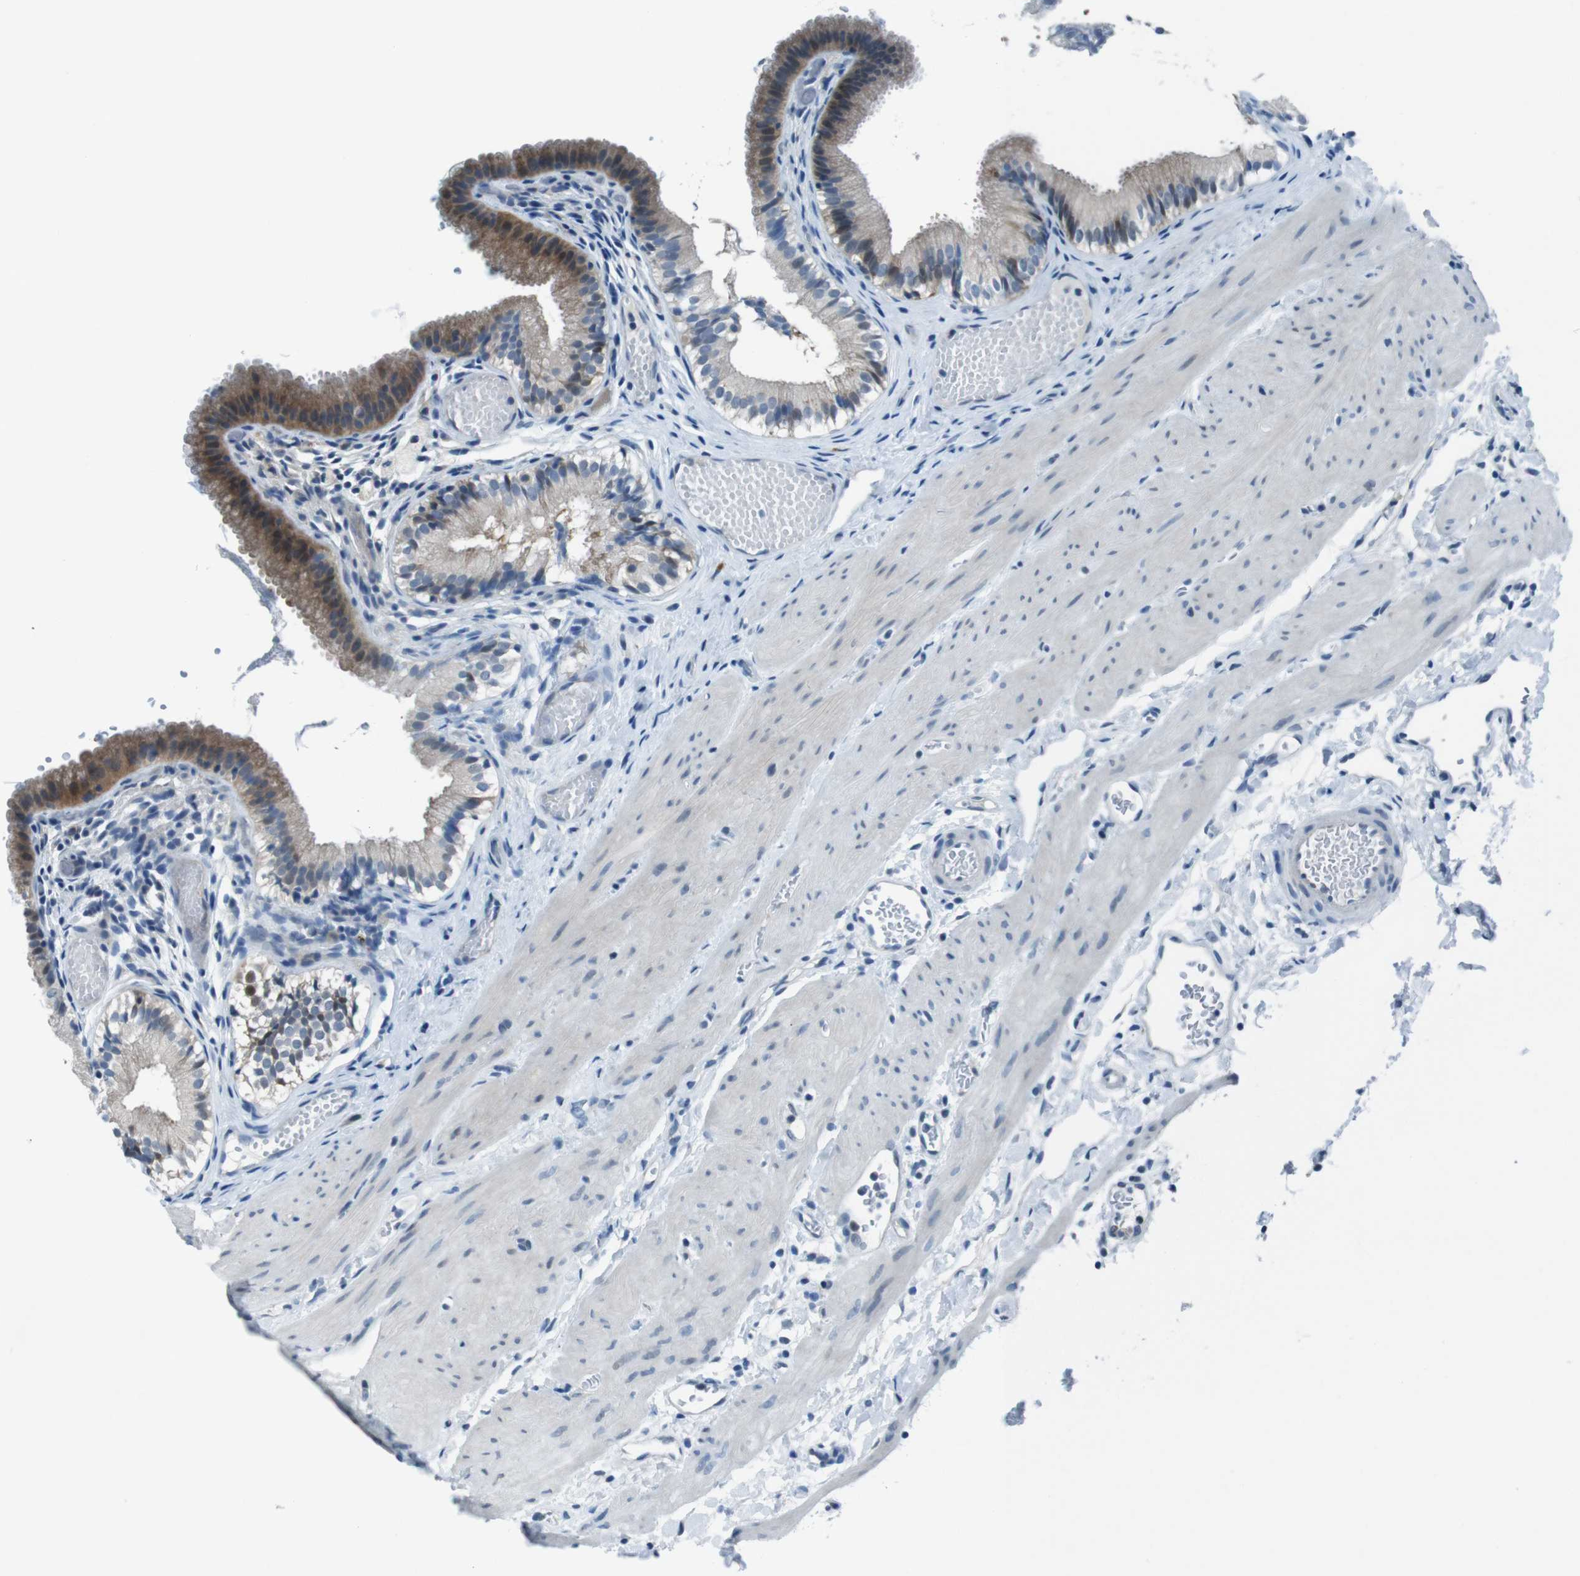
{"staining": {"intensity": "moderate", "quantity": ">75%", "location": "cytoplasmic/membranous,nuclear"}, "tissue": "gallbladder", "cell_type": "Glandular cells", "image_type": "normal", "snomed": [{"axis": "morphology", "description": "Normal tissue, NOS"}, {"axis": "topography", "description": "Gallbladder"}], "caption": "This is a micrograph of immunohistochemistry staining of unremarkable gallbladder, which shows moderate positivity in the cytoplasmic/membranous,nuclear of glandular cells.", "gene": "LRP5", "patient": {"sex": "female", "age": 26}}